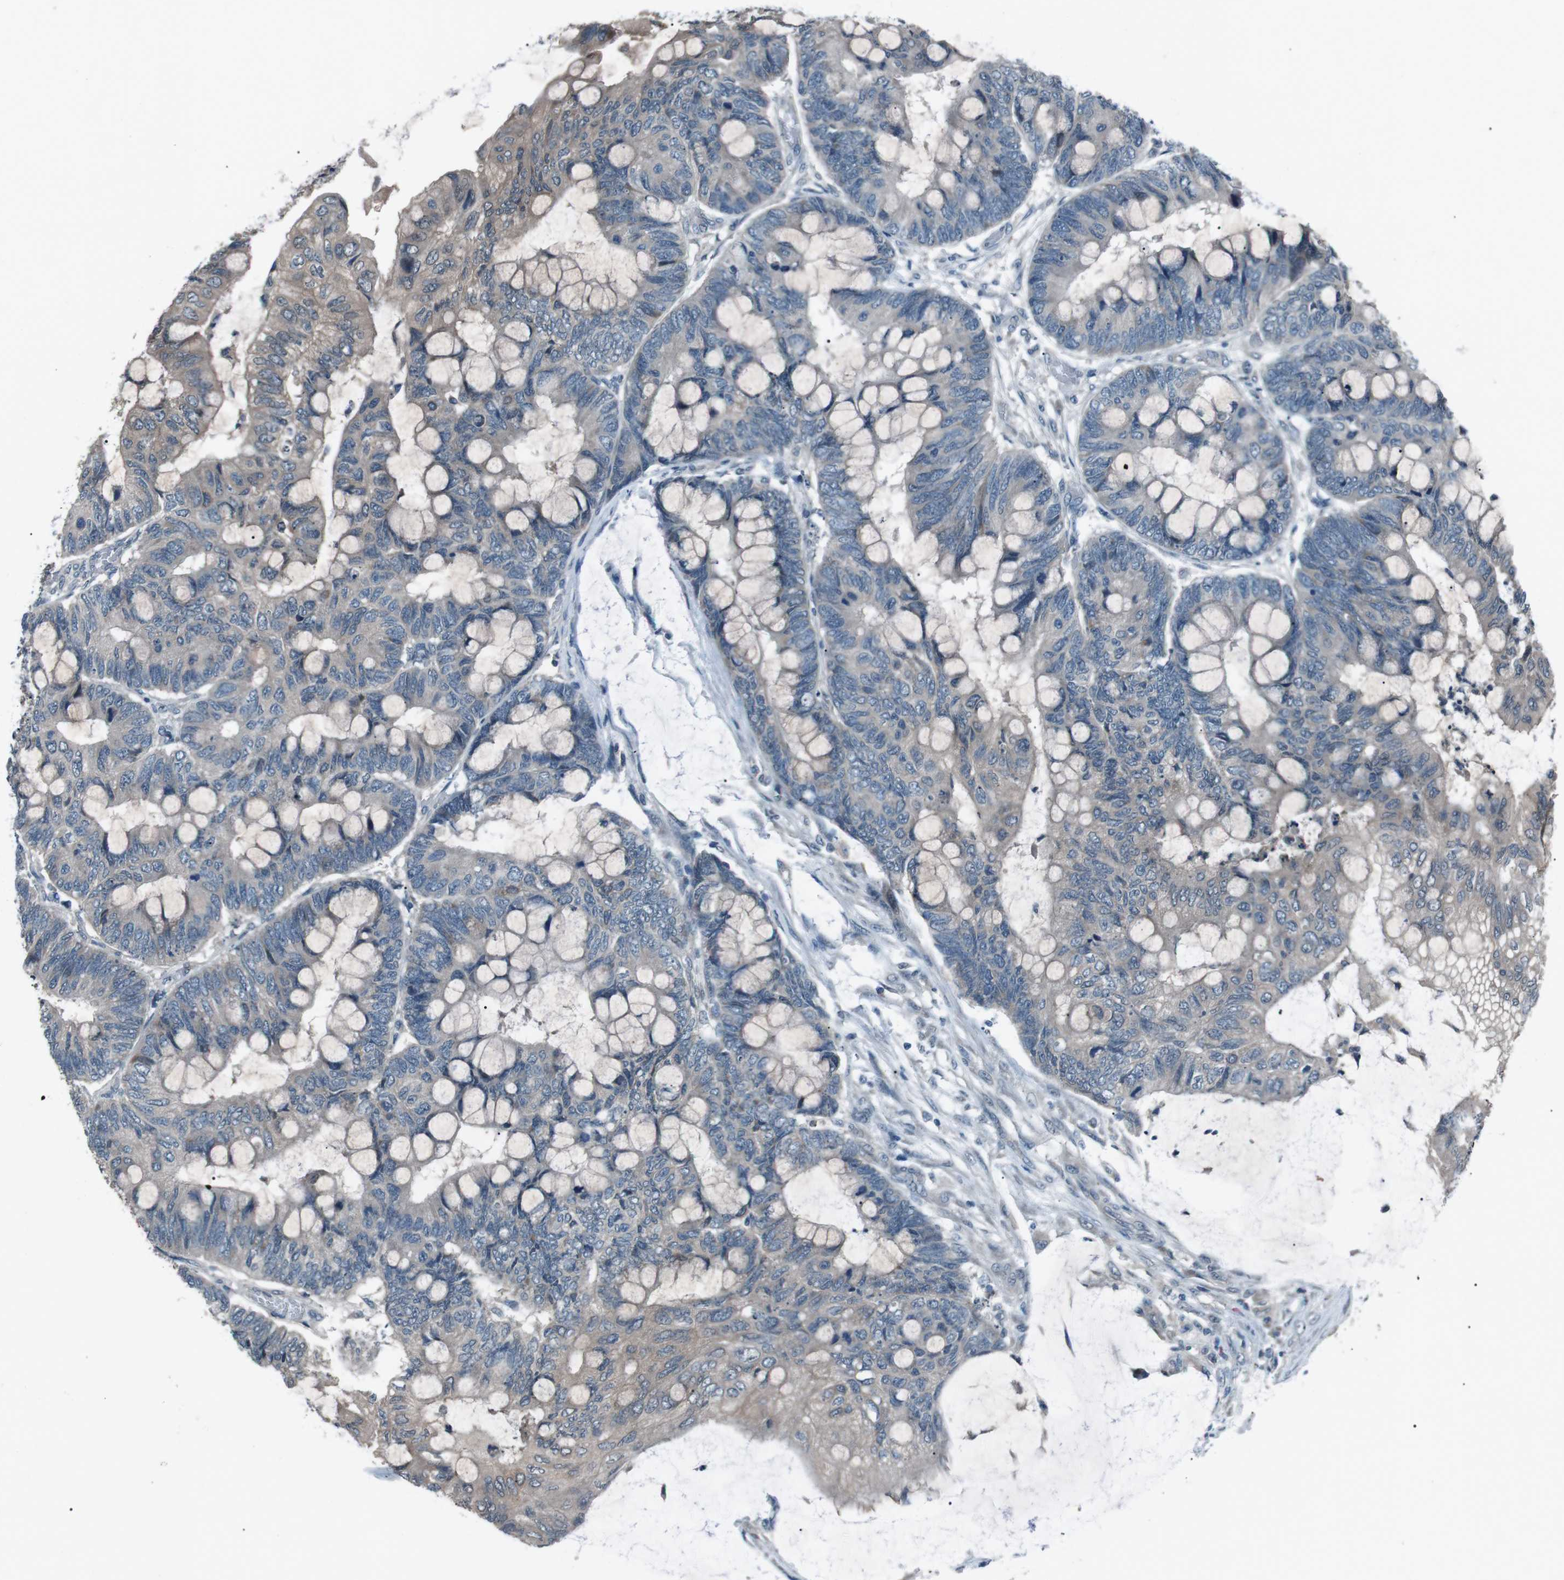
{"staining": {"intensity": "weak", "quantity": "<25%", "location": "cytoplasmic/membranous"}, "tissue": "colorectal cancer", "cell_type": "Tumor cells", "image_type": "cancer", "snomed": [{"axis": "morphology", "description": "Normal tissue, NOS"}, {"axis": "morphology", "description": "Adenocarcinoma, NOS"}, {"axis": "topography", "description": "Rectum"}], "caption": "The image demonstrates no significant positivity in tumor cells of colorectal cancer (adenocarcinoma). Brightfield microscopy of immunohistochemistry (IHC) stained with DAB (brown) and hematoxylin (blue), captured at high magnification.", "gene": "LRIG2", "patient": {"sex": "male", "age": 92}}